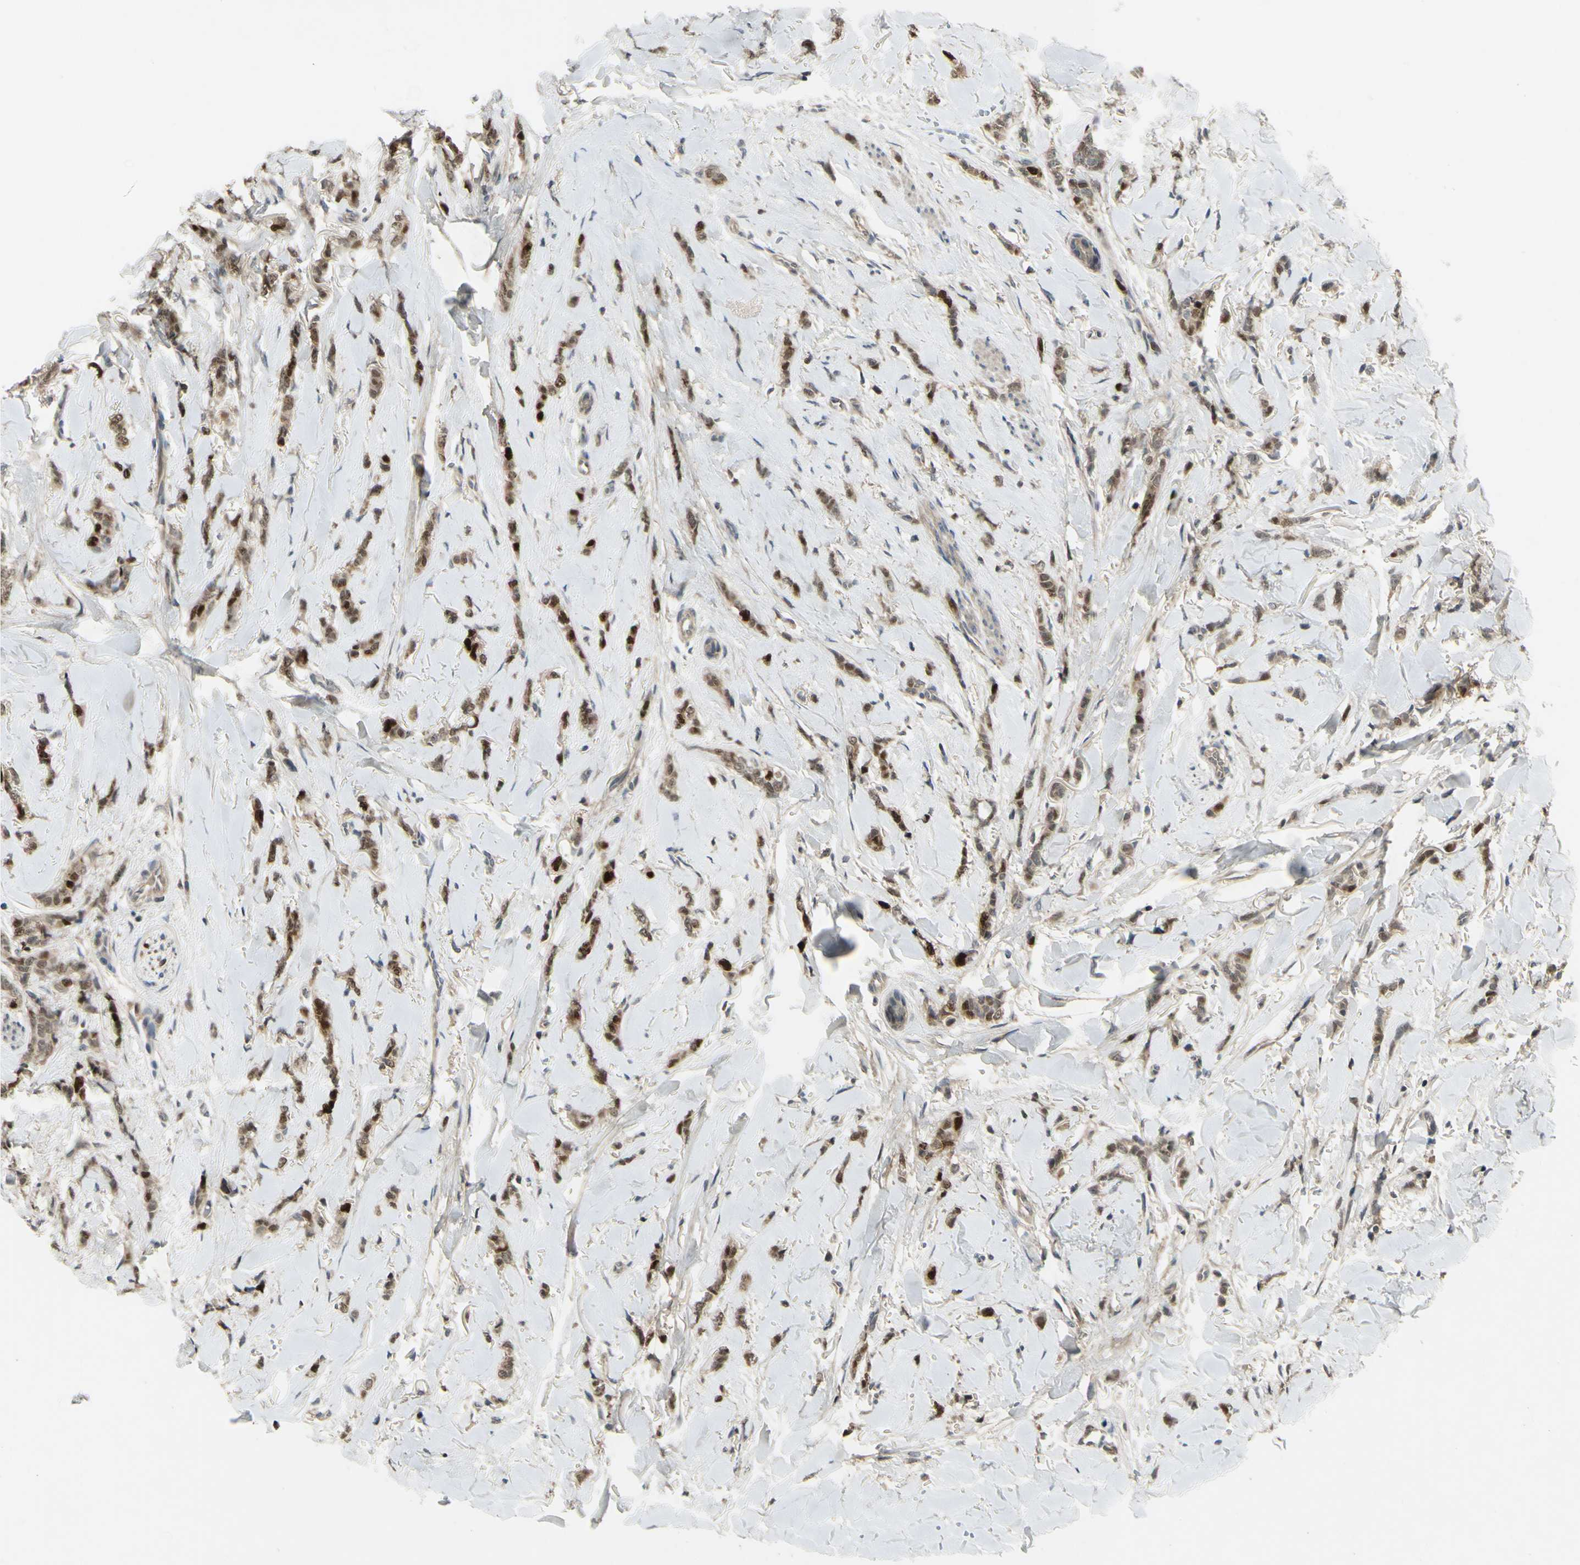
{"staining": {"intensity": "strong", "quantity": ">75%", "location": "nuclear"}, "tissue": "breast cancer", "cell_type": "Tumor cells", "image_type": "cancer", "snomed": [{"axis": "morphology", "description": "Lobular carcinoma"}, {"axis": "topography", "description": "Skin"}, {"axis": "topography", "description": "Breast"}], "caption": "Protein analysis of breast lobular carcinoma tissue reveals strong nuclear staining in about >75% of tumor cells. Ihc stains the protein of interest in brown and the nuclei are stained blue.", "gene": "RAD18", "patient": {"sex": "female", "age": 46}}